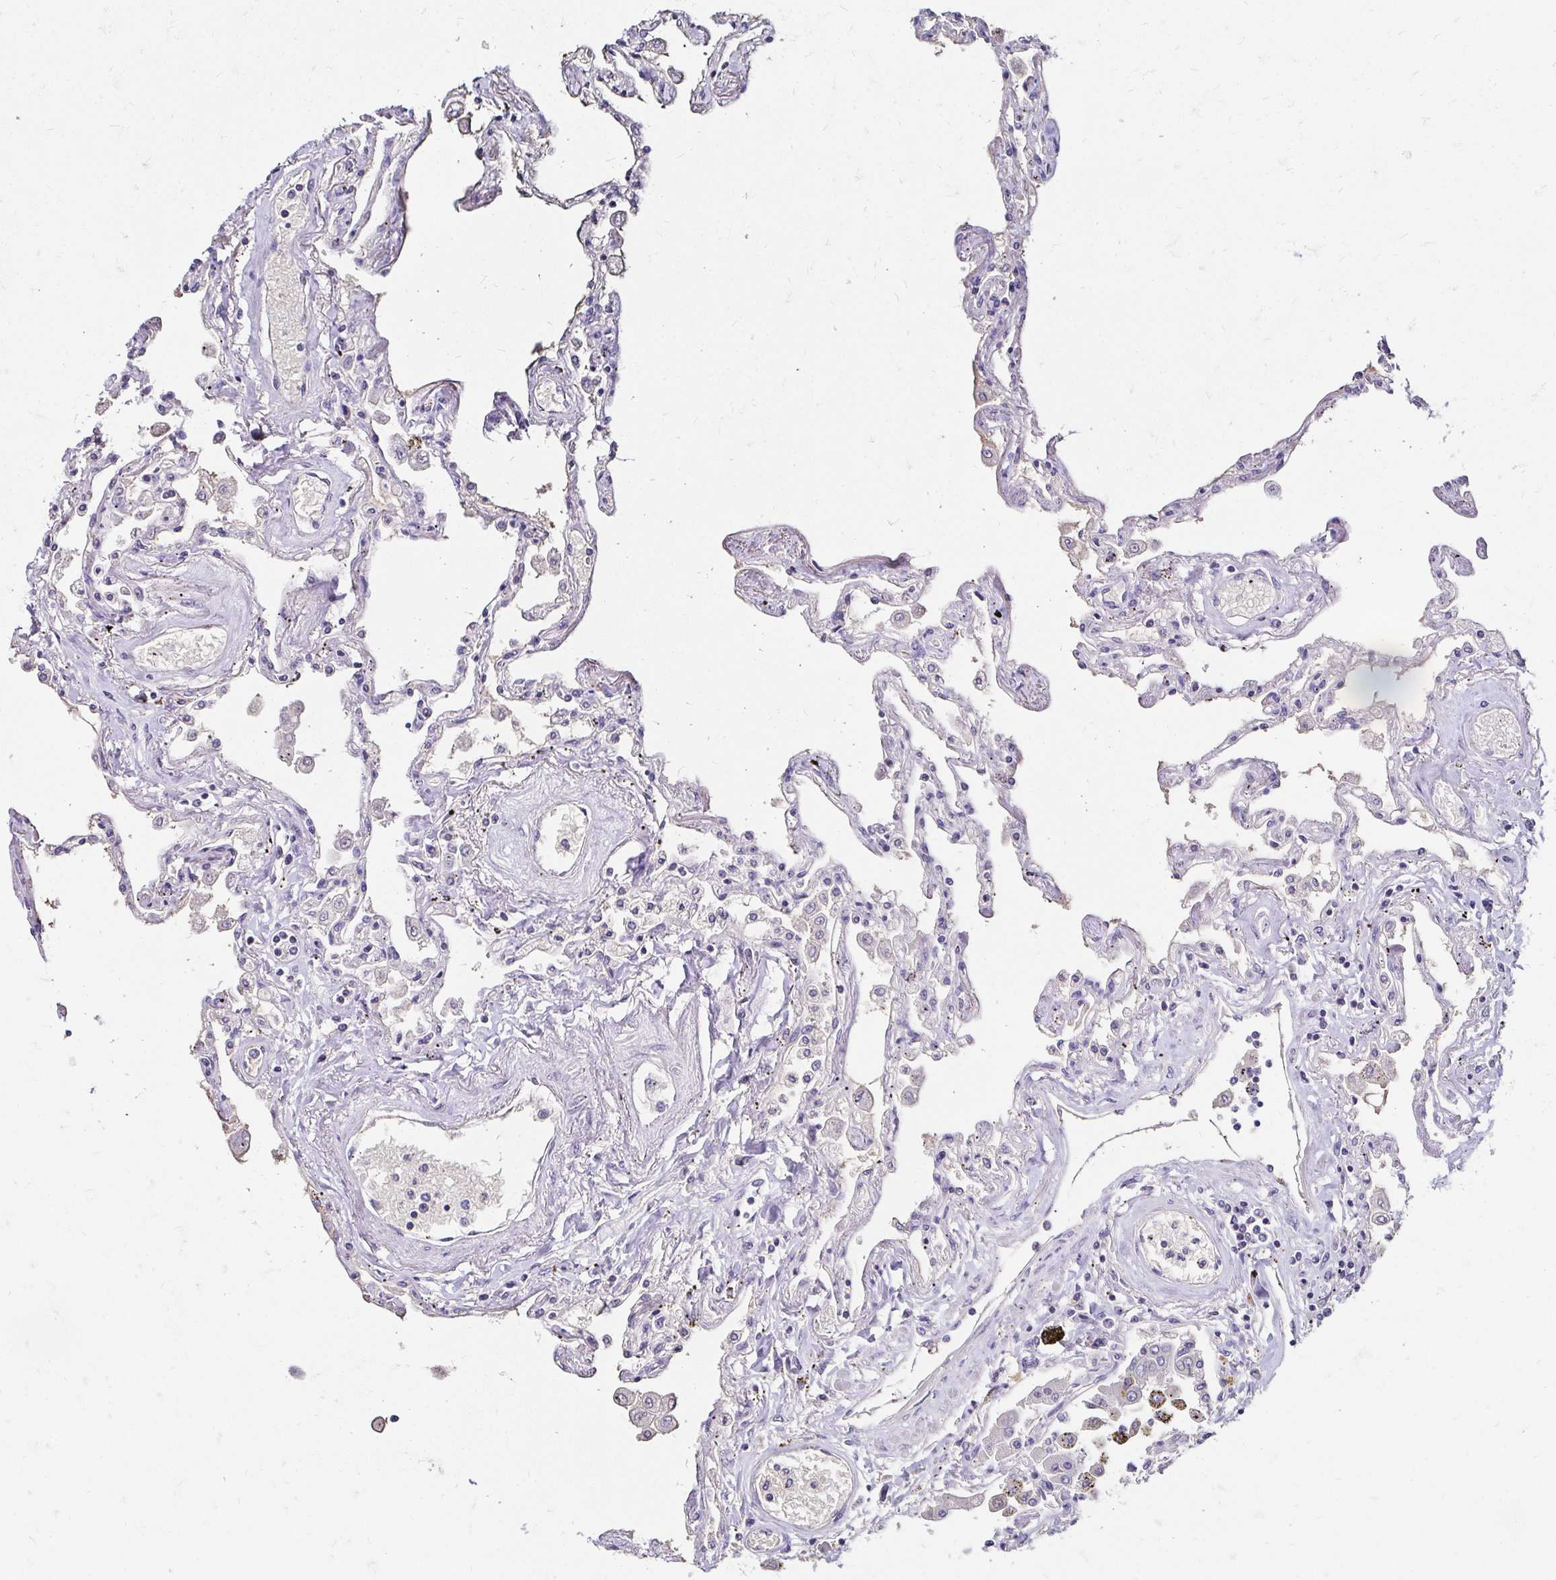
{"staining": {"intensity": "negative", "quantity": "none", "location": "none"}, "tissue": "lung", "cell_type": "Alveolar cells", "image_type": "normal", "snomed": [{"axis": "morphology", "description": "Normal tissue, NOS"}, {"axis": "morphology", "description": "Adenocarcinoma, NOS"}, {"axis": "topography", "description": "Cartilage tissue"}, {"axis": "topography", "description": "Lung"}], "caption": "High magnification brightfield microscopy of normal lung stained with DAB (brown) and counterstained with hematoxylin (blue): alveolar cells show no significant positivity.", "gene": "SCG3", "patient": {"sex": "female", "age": 67}}